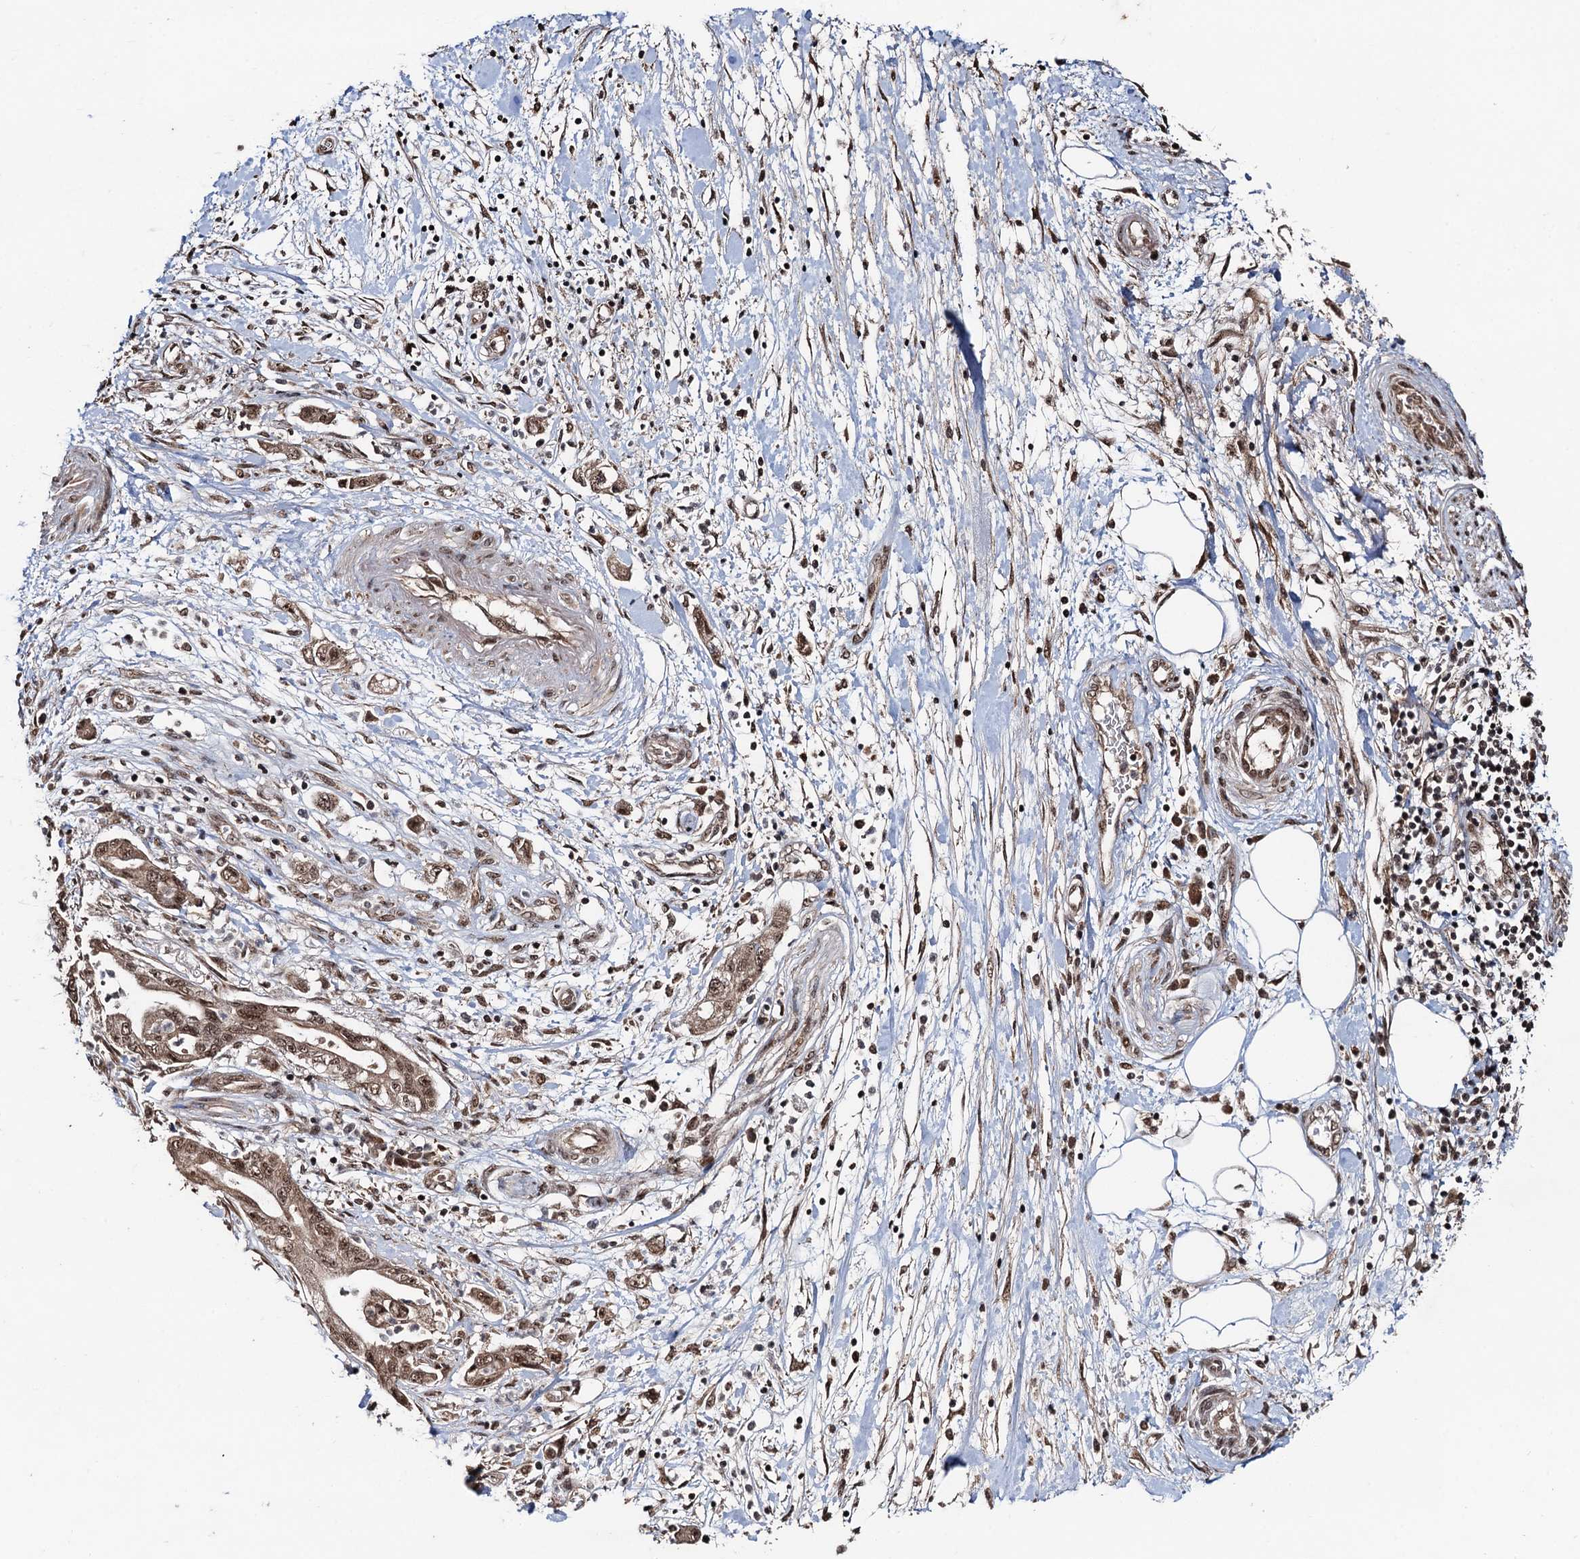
{"staining": {"intensity": "moderate", "quantity": ">75%", "location": "cytoplasmic/membranous,nuclear"}, "tissue": "pancreatic cancer", "cell_type": "Tumor cells", "image_type": "cancer", "snomed": [{"axis": "morphology", "description": "Adenocarcinoma, NOS"}, {"axis": "topography", "description": "Pancreas"}], "caption": "Pancreatic adenocarcinoma stained for a protein (brown) demonstrates moderate cytoplasmic/membranous and nuclear positive positivity in approximately >75% of tumor cells.", "gene": "REP15", "patient": {"sex": "female", "age": 73}}